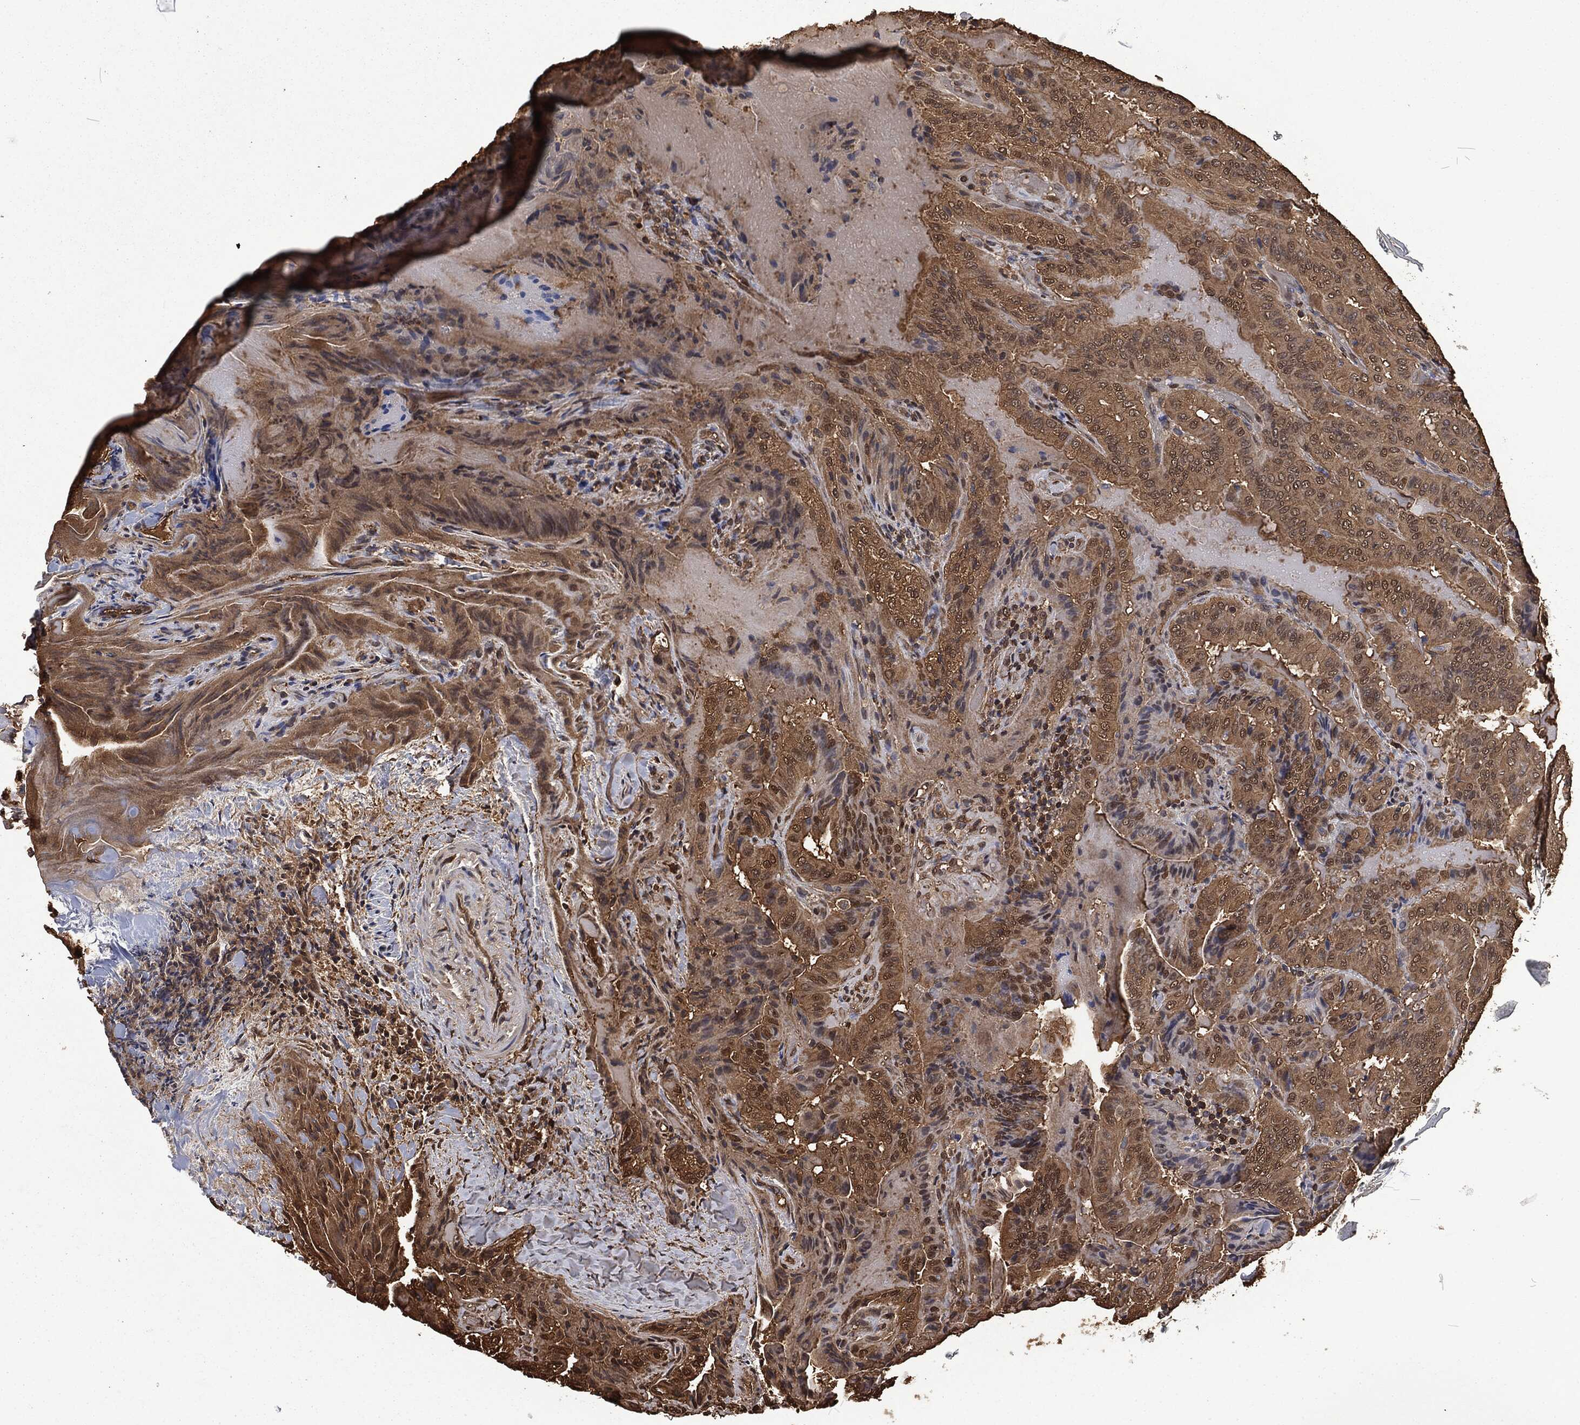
{"staining": {"intensity": "moderate", "quantity": "25%-75%", "location": "cytoplasmic/membranous"}, "tissue": "thyroid cancer", "cell_type": "Tumor cells", "image_type": "cancer", "snomed": [{"axis": "morphology", "description": "Papillary adenocarcinoma, NOS"}, {"axis": "topography", "description": "Thyroid gland"}], "caption": "Moderate cytoplasmic/membranous expression is present in about 25%-75% of tumor cells in thyroid cancer (papillary adenocarcinoma). The staining was performed using DAB to visualize the protein expression in brown, while the nuclei were stained in blue with hematoxylin (Magnification: 20x).", "gene": "PRDX4", "patient": {"sex": "female", "age": 68}}